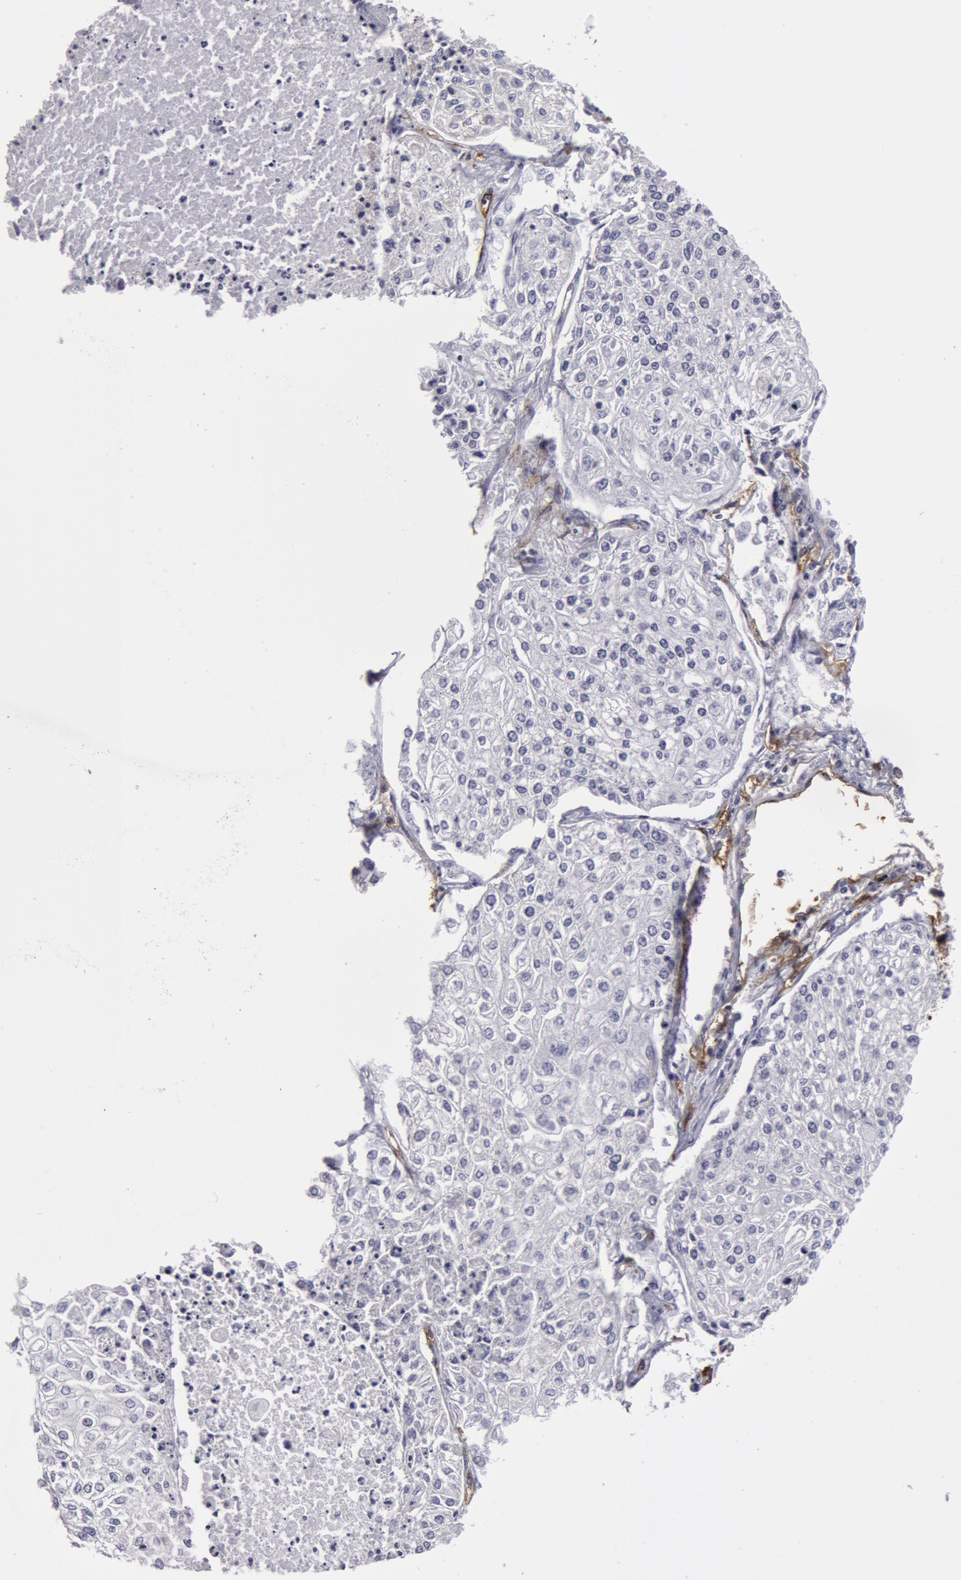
{"staining": {"intensity": "negative", "quantity": "none", "location": "none"}, "tissue": "lung cancer", "cell_type": "Tumor cells", "image_type": "cancer", "snomed": [{"axis": "morphology", "description": "Squamous cell carcinoma, NOS"}, {"axis": "topography", "description": "Lung"}], "caption": "A high-resolution image shows IHC staining of lung squamous cell carcinoma, which reveals no significant expression in tumor cells. (Stains: DAB (3,3'-diaminobenzidine) immunohistochemistry with hematoxylin counter stain, Microscopy: brightfield microscopy at high magnification).", "gene": "IL23A", "patient": {"sex": "male", "age": 75}}